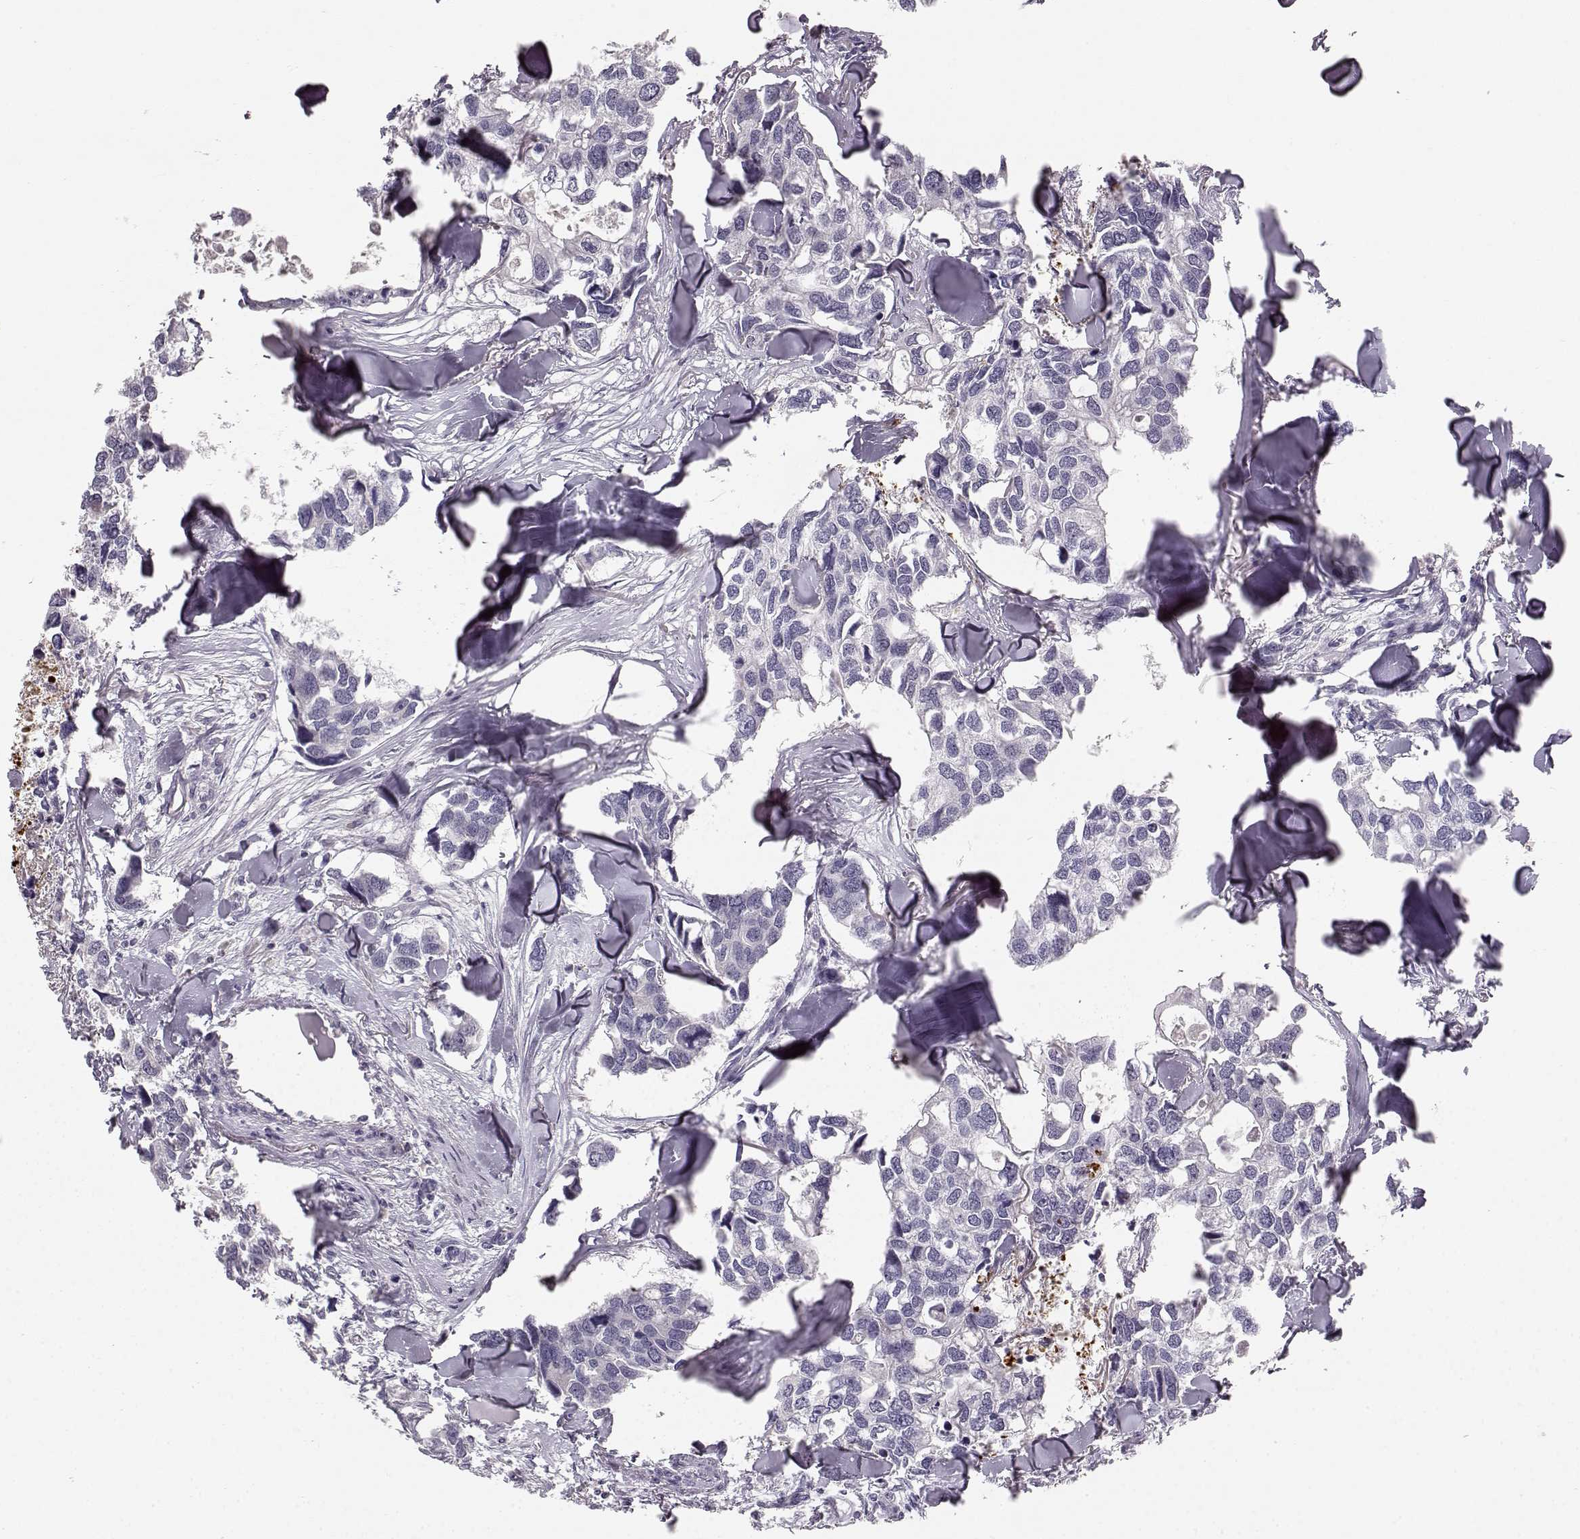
{"staining": {"intensity": "negative", "quantity": "none", "location": "none"}, "tissue": "breast cancer", "cell_type": "Tumor cells", "image_type": "cancer", "snomed": [{"axis": "morphology", "description": "Duct carcinoma"}, {"axis": "topography", "description": "Breast"}], "caption": "This is an IHC micrograph of breast cancer (infiltrating ductal carcinoma). There is no staining in tumor cells.", "gene": "BFSP2", "patient": {"sex": "female", "age": 83}}